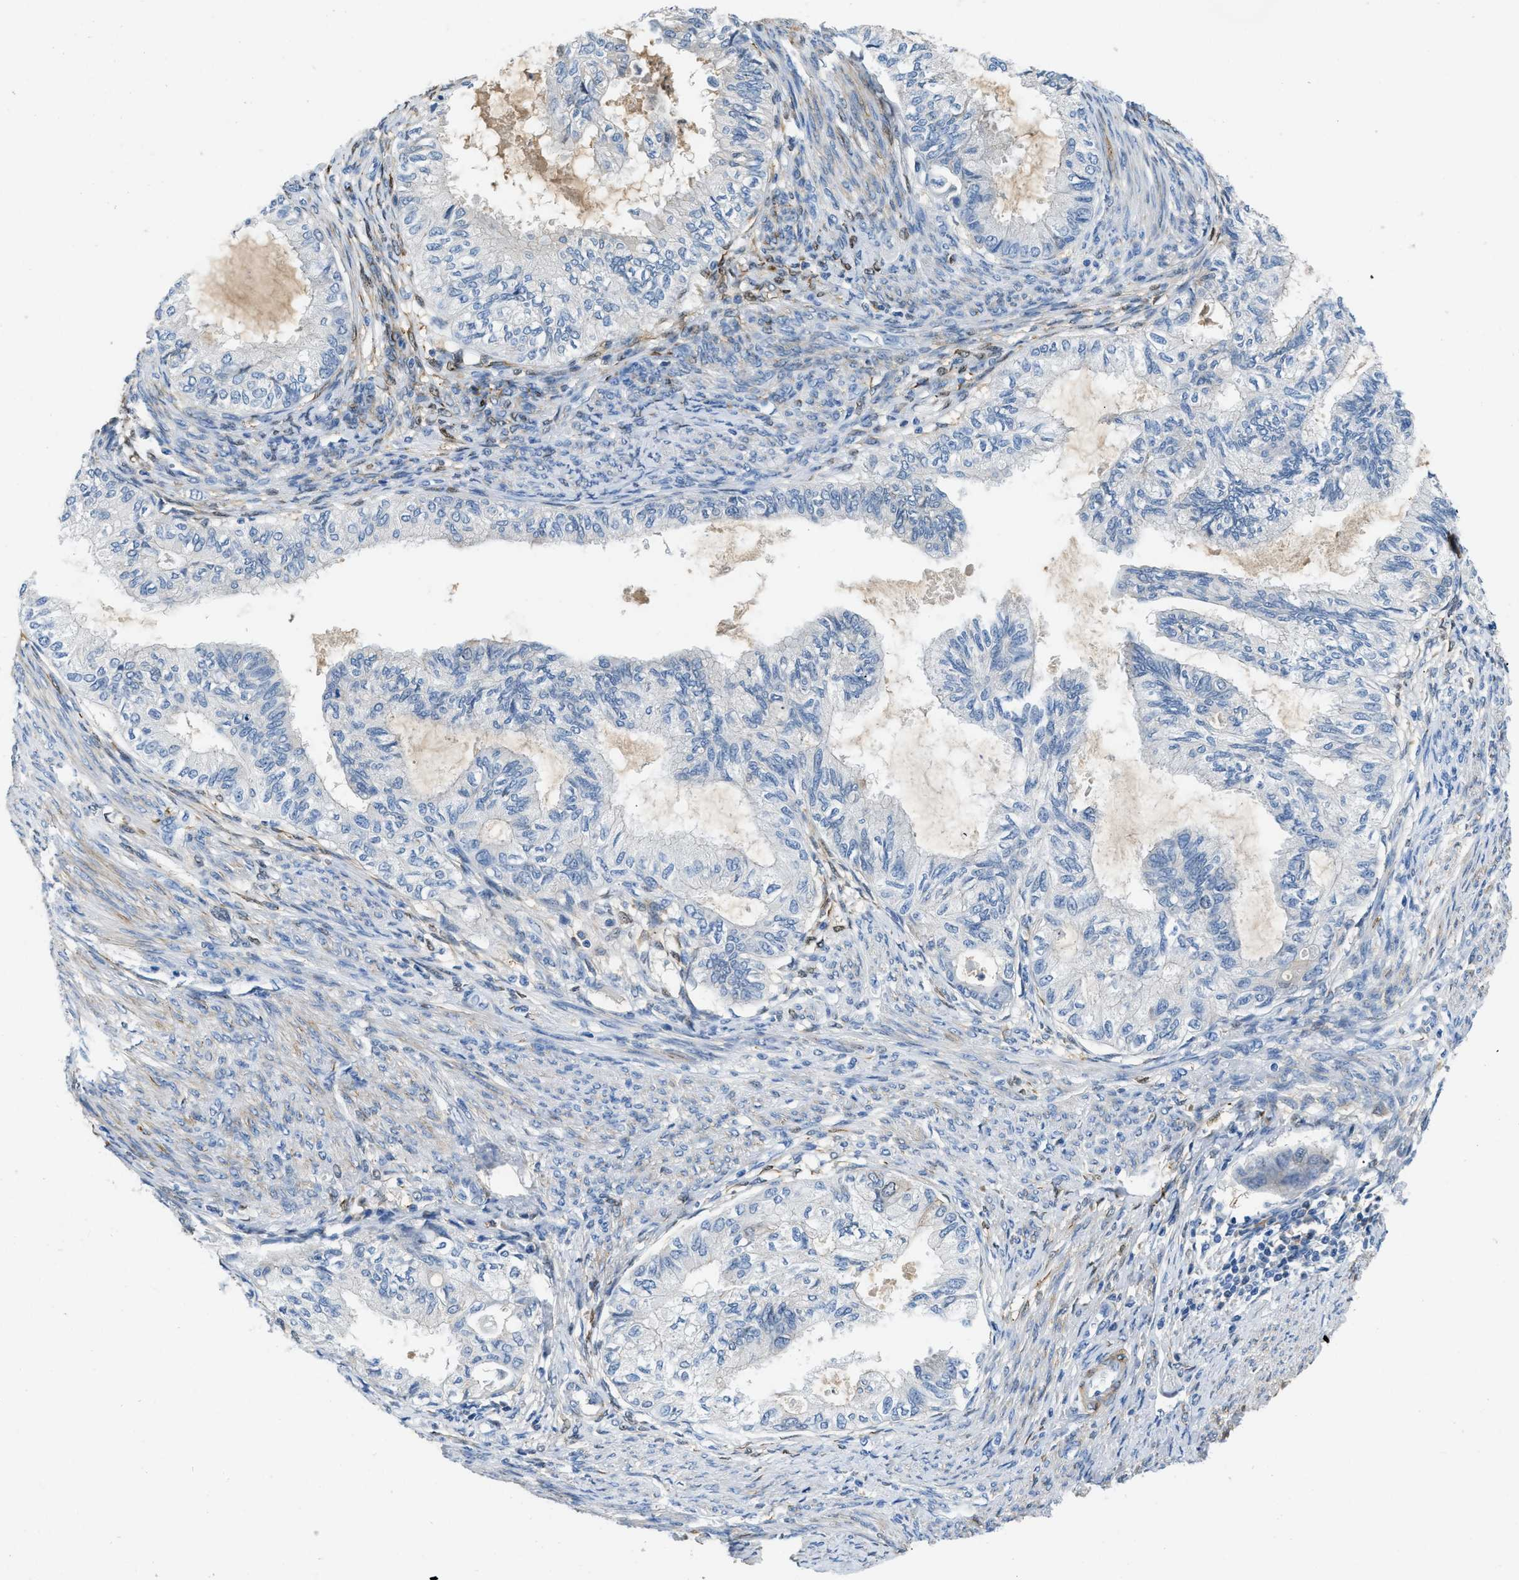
{"staining": {"intensity": "negative", "quantity": "none", "location": "none"}, "tissue": "cervical cancer", "cell_type": "Tumor cells", "image_type": "cancer", "snomed": [{"axis": "morphology", "description": "Normal tissue, NOS"}, {"axis": "morphology", "description": "Adenocarcinoma, NOS"}, {"axis": "topography", "description": "Cervix"}, {"axis": "topography", "description": "Endometrium"}], "caption": "Tumor cells show no significant expression in adenocarcinoma (cervical).", "gene": "SPEG", "patient": {"sex": "female", "age": 86}}